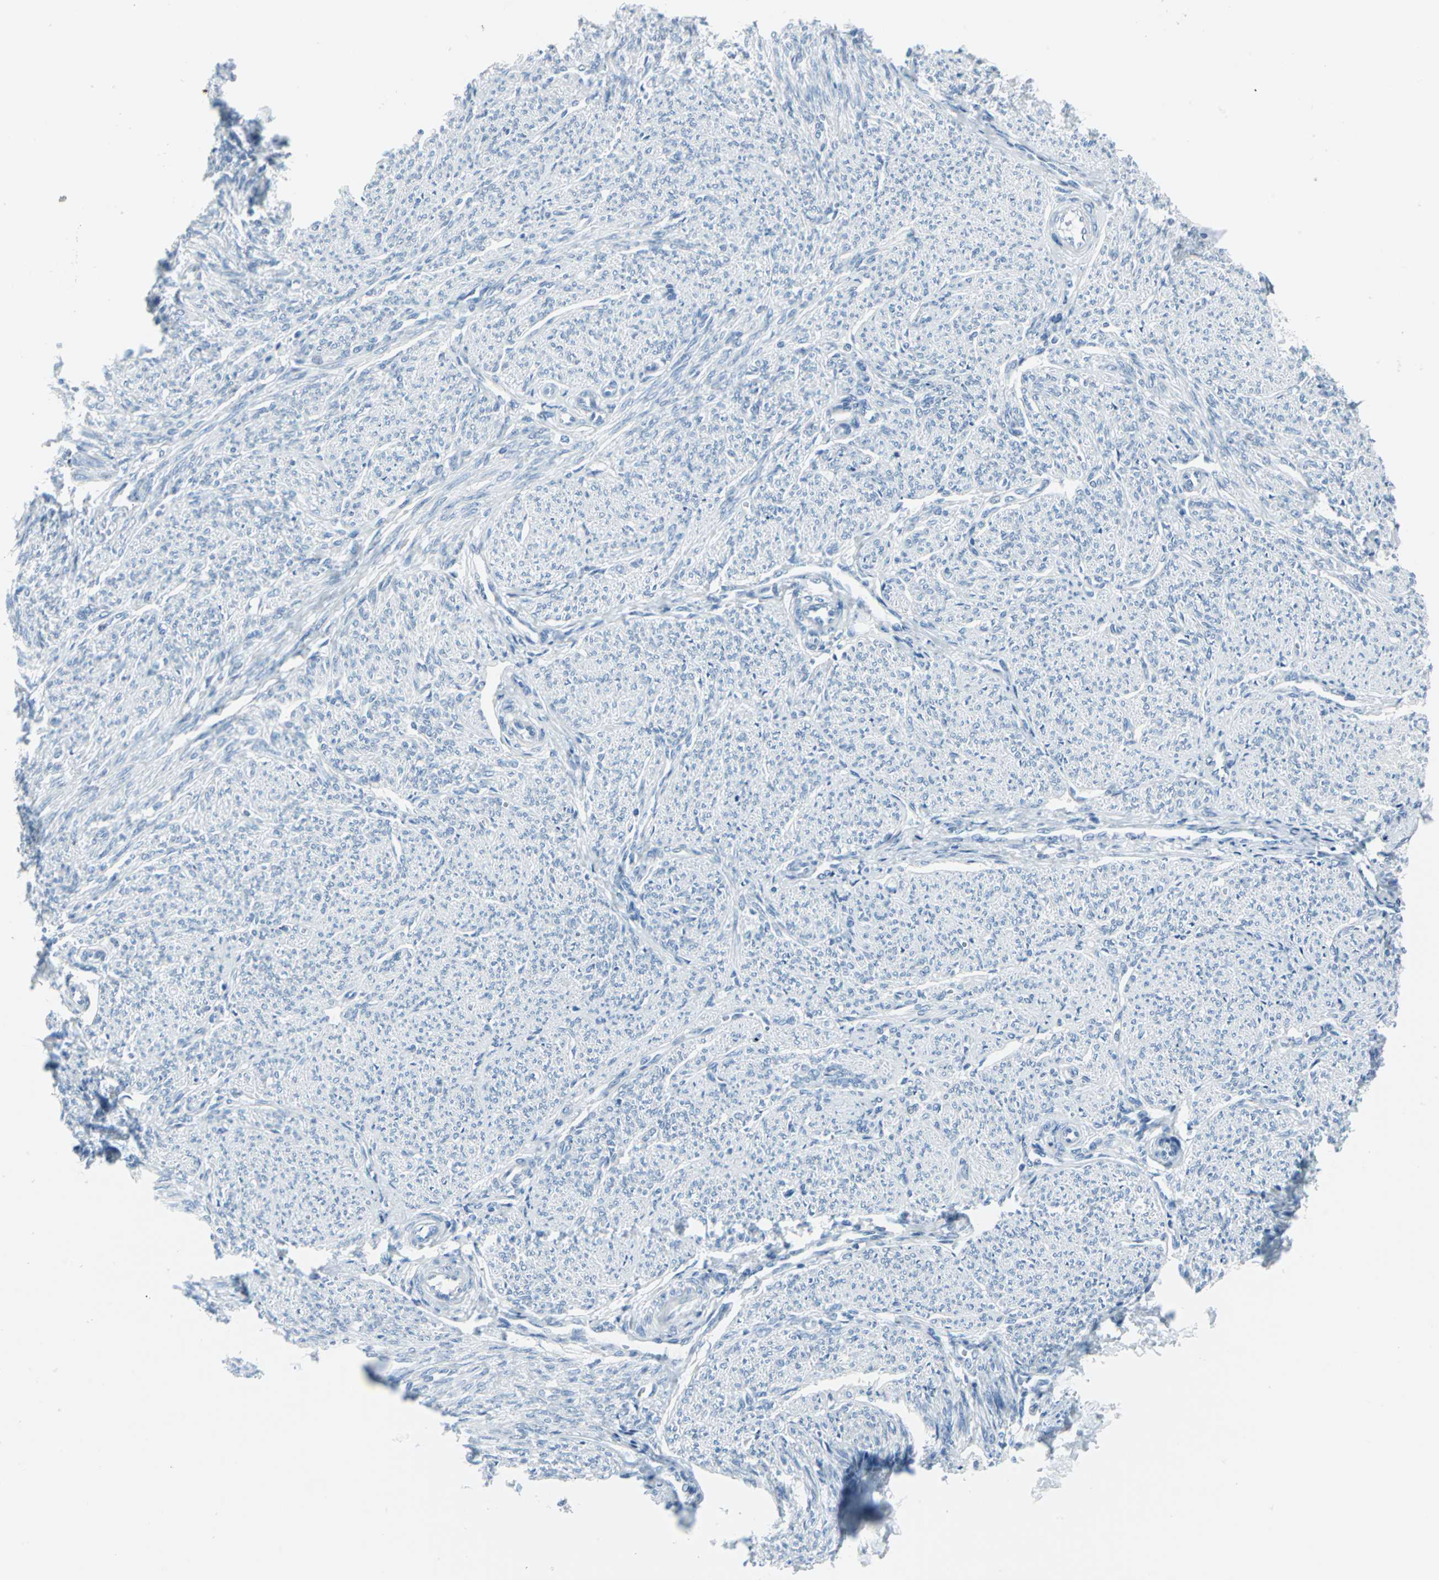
{"staining": {"intensity": "negative", "quantity": "none", "location": "none"}, "tissue": "smooth muscle", "cell_type": "Smooth muscle cells", "image_type": "normal", "snomed": [{"axis": "morphology", "description": "Normal tissue, NOS"}, {"axis": "topography", "description": "Smooth muscle"}], "caption": "An IHC micrograph of normal smooth muscle is shown. There is no staining in smooth muscle cells of smooth muscle.", "gene": "CYB5A", "patient": {"sex": "female", "age": 65}}